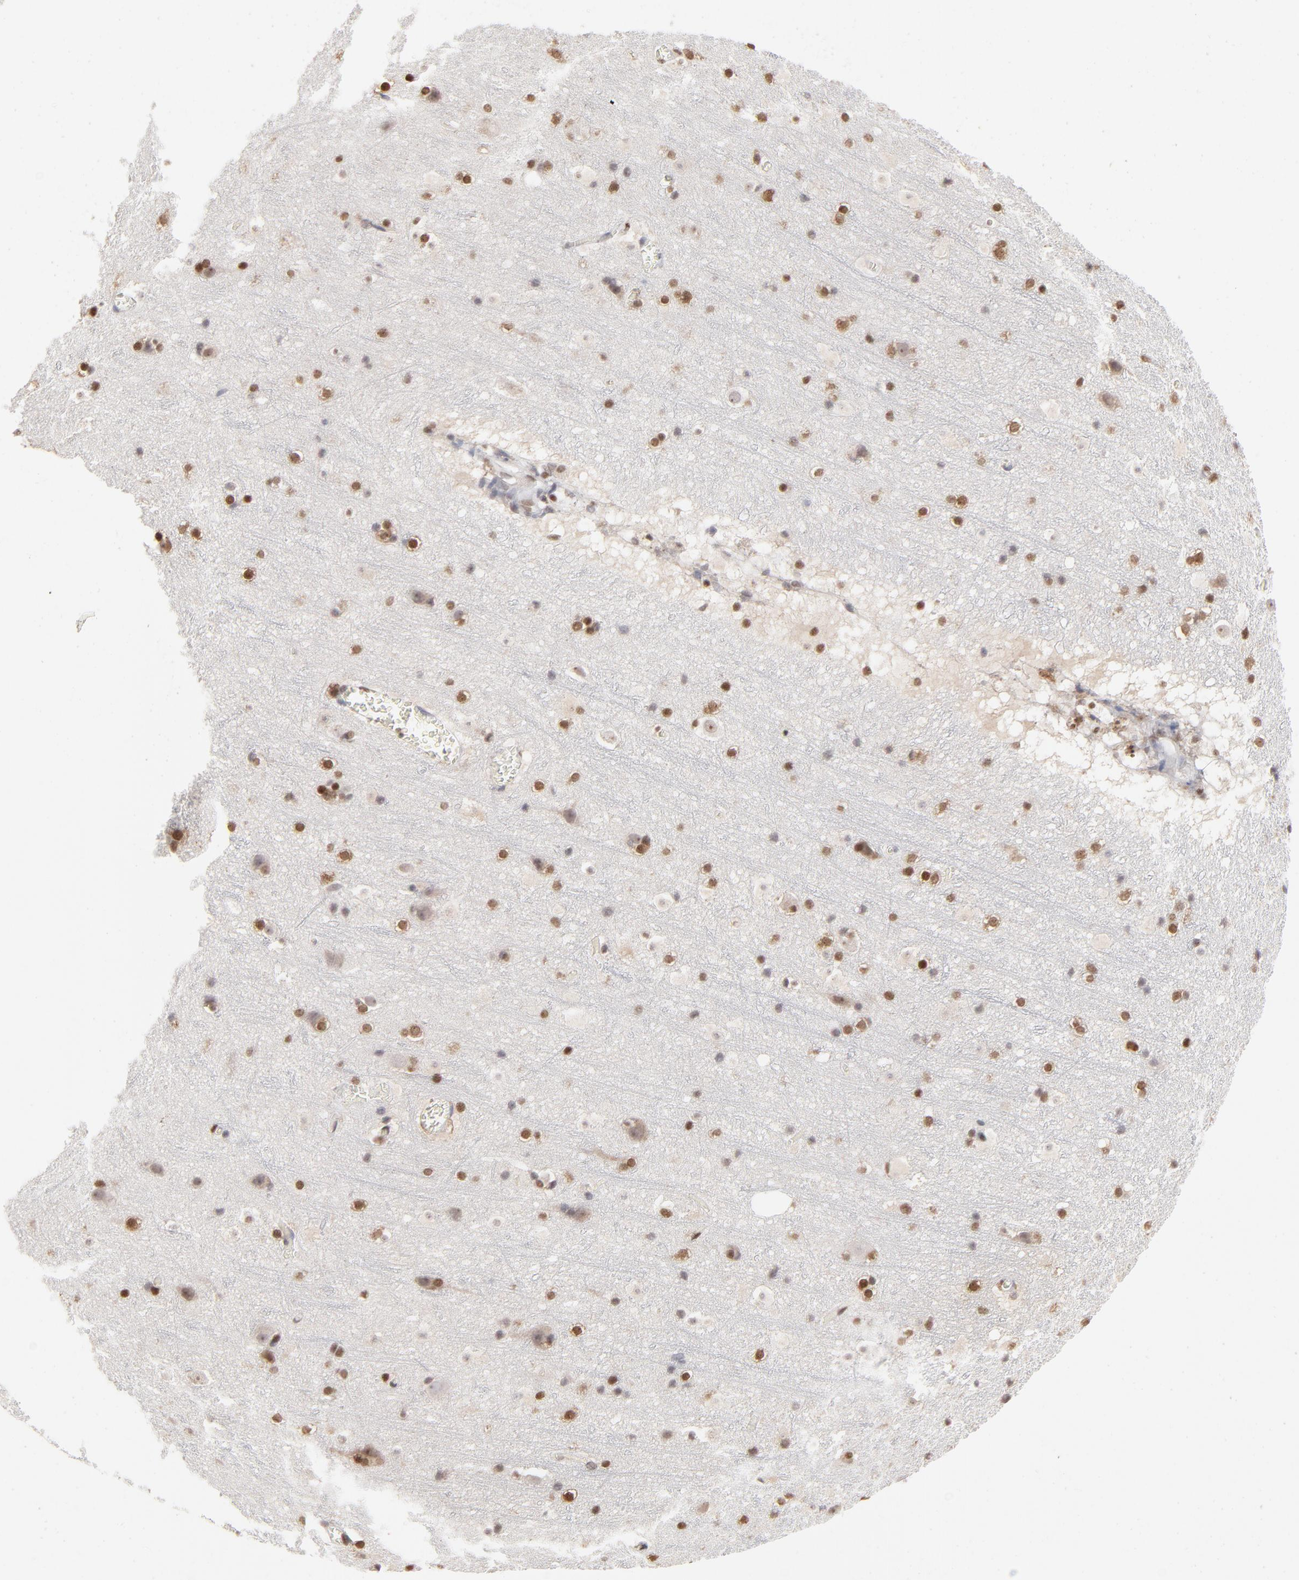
{"staining": {"intensity": "moderate", "quantity": "25%-75%", "location": "nuclear"}, "tissue": "cerebral cortex", "cell_type": "Endothelial cells", "image_type": "normal", "snomed": [{"axis": "morphology", "description": "Normal tissue, NOS"}, {"axis": "topography", "description": "Cerebral cortex"}], "caption": "Protein staining reveals moderate nuclear staining in about 25%-75% of endothelial cells in benign cerebral cortex.", "gene": "PARP1", "patient": {"sex": "male", "age": 45}}